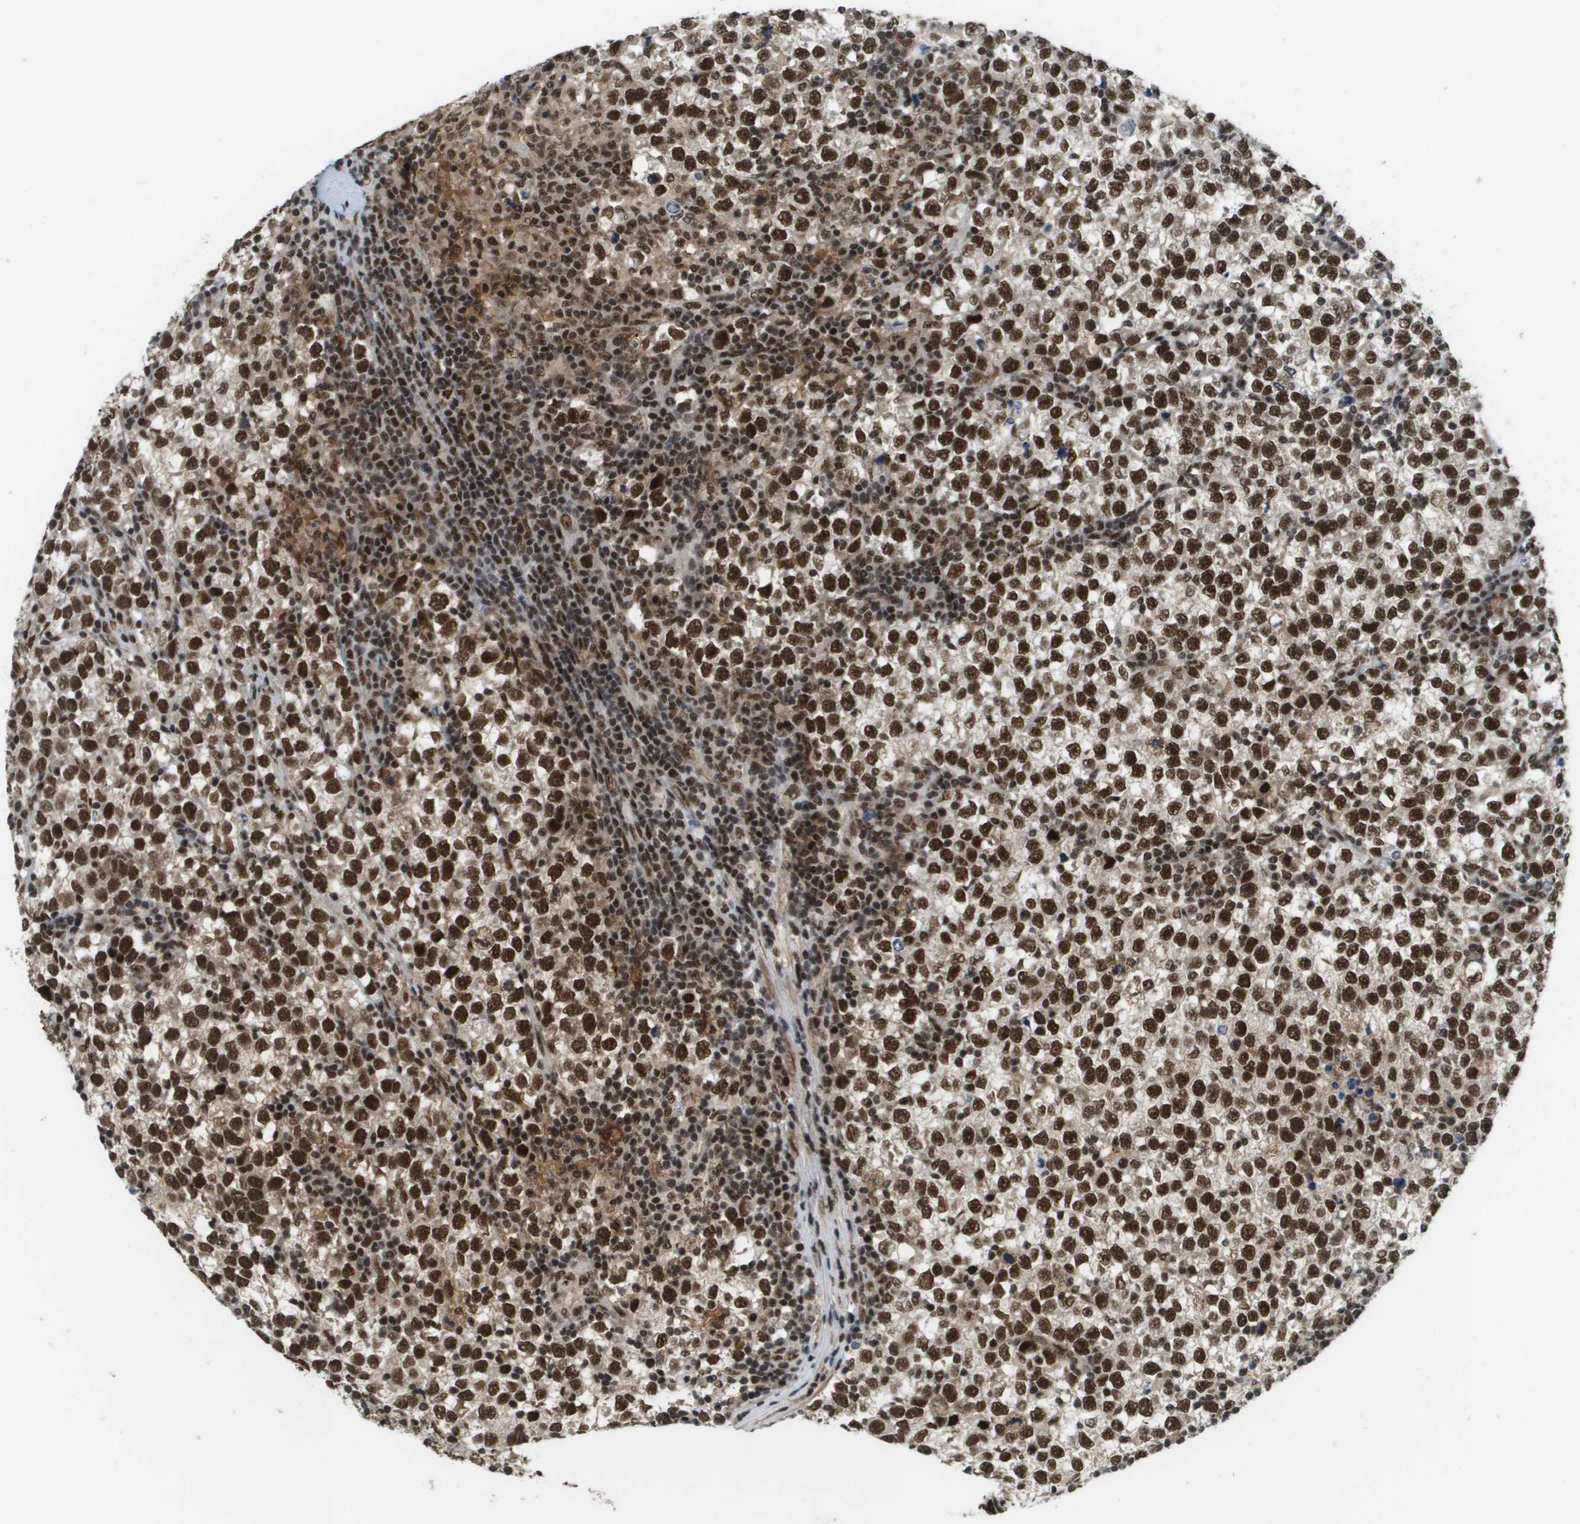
{"staining": {"intensity": "strong", "quantity": ">75%", "location": "nuclear"}, "tissue": "testis cancer", "cell_type": "Tumor cells", "image_type": "cancer", "snomed": [{"axis": "morphology", "description": "Seminoma, NOS"}, {"axis": "topography", "description": "Testis"}], "caption": "Testis seminoma stained with a brown dye reveals strong nuclear positive expression in about >75% of tumor cells.", "gene": "PRCC", "patient": {"sex": "male", "age": 43}}